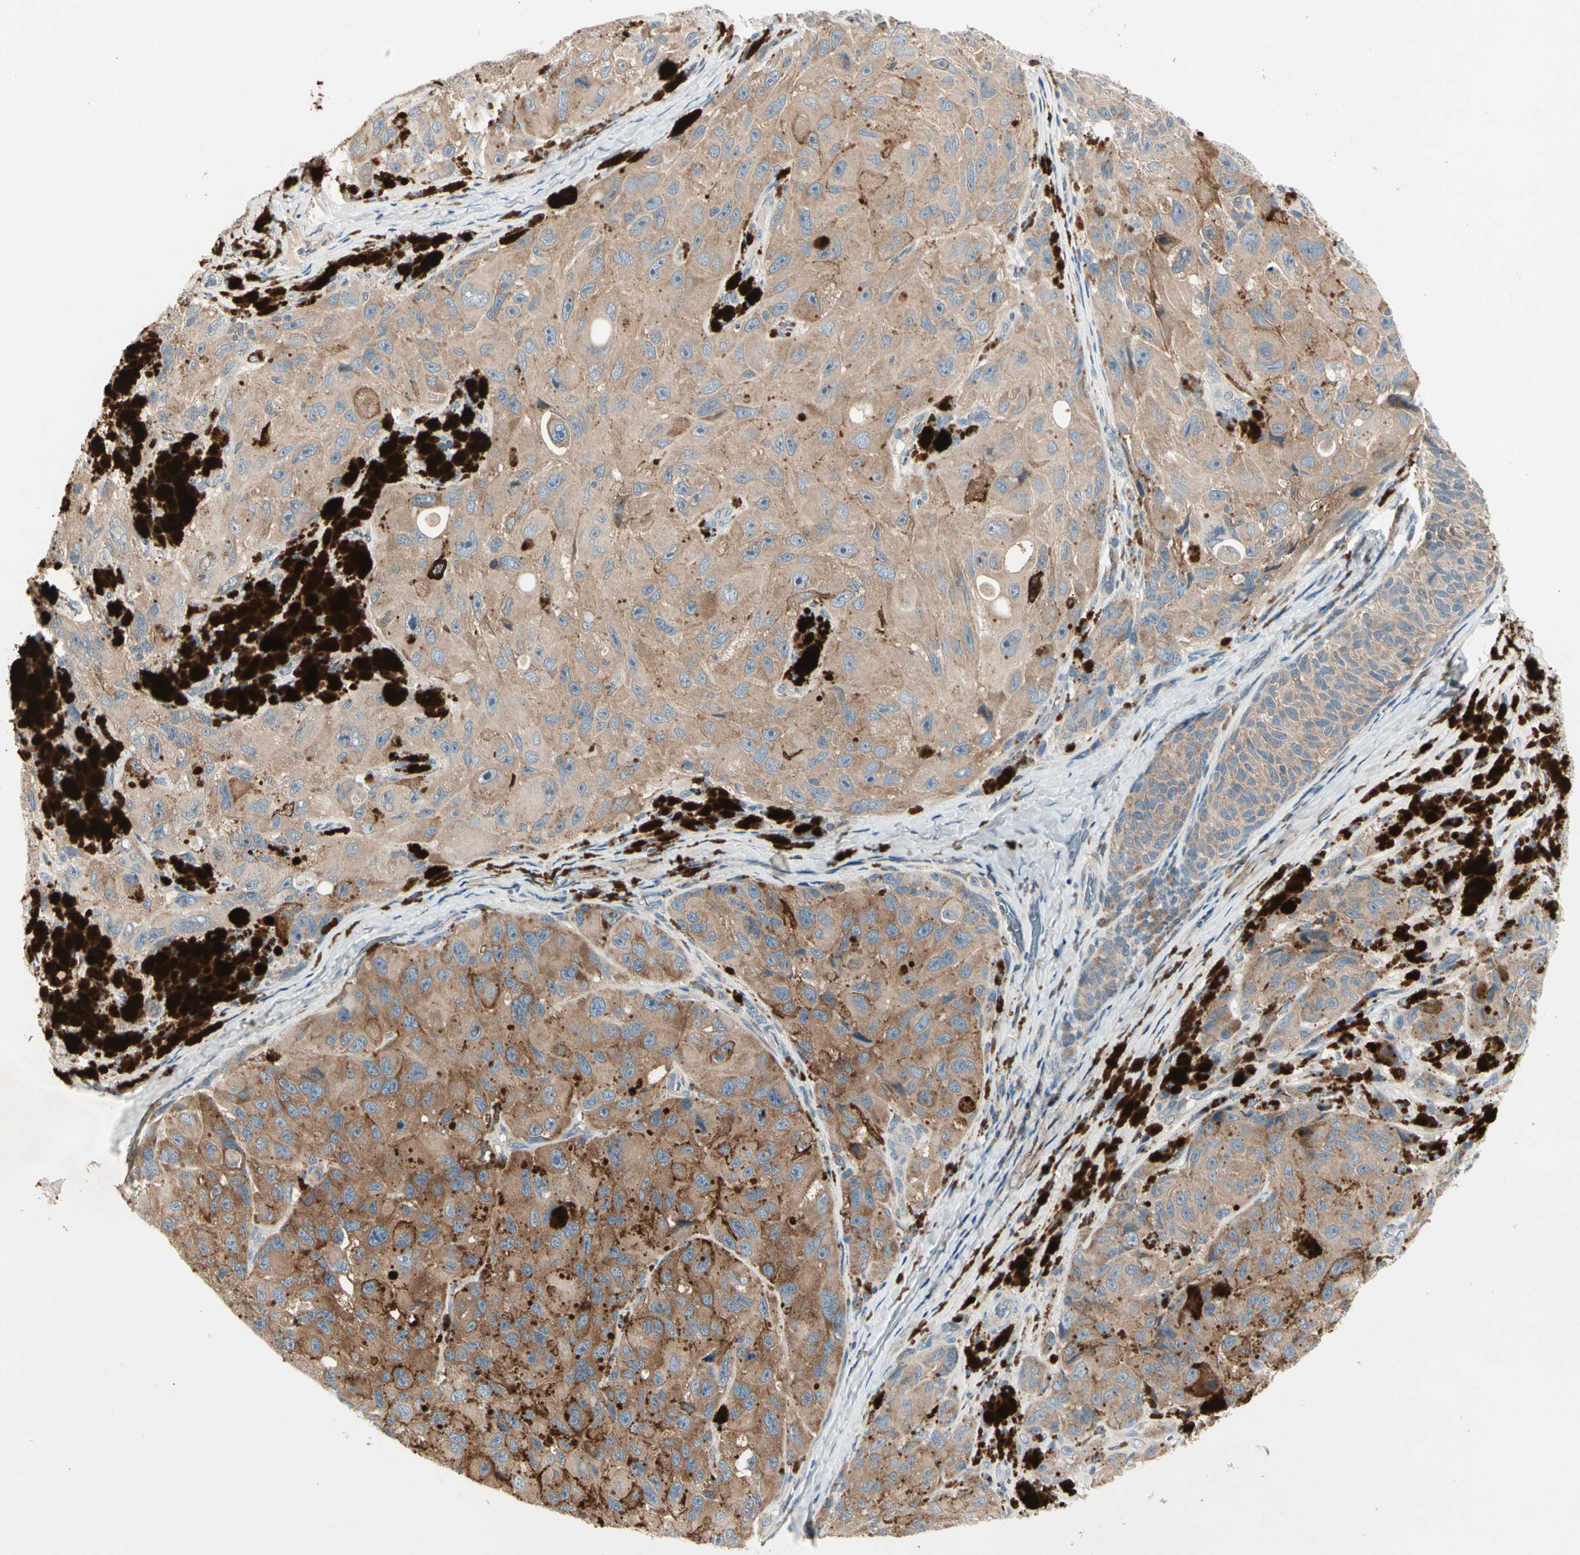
{"staining": {"intensity": "weak", "quantity": ">75%", "location": "cytoplasmic/membranous"}, "tissue": "melanoma", "cell_type": "Tumor cells", "image_type": "cancer", "snomed": [{"axis": "morphology", "description": "Malignant melanoma, NOS"}, {"axis": "topography", "description": "Skin"}], "caption": "Immunohistochemical staining of malignant melanoma reveals low levels of weak cytoplasmic/membranous expression in about >75% of tumor cells. Using DAB (3,3'-diaminobenzidine) (brown) and hematoxylin (blue) stains, captured at high magnification using brightfield microscopy.", "gene": "IL1R1", "patient": {"sex": "female", "age": 73}}